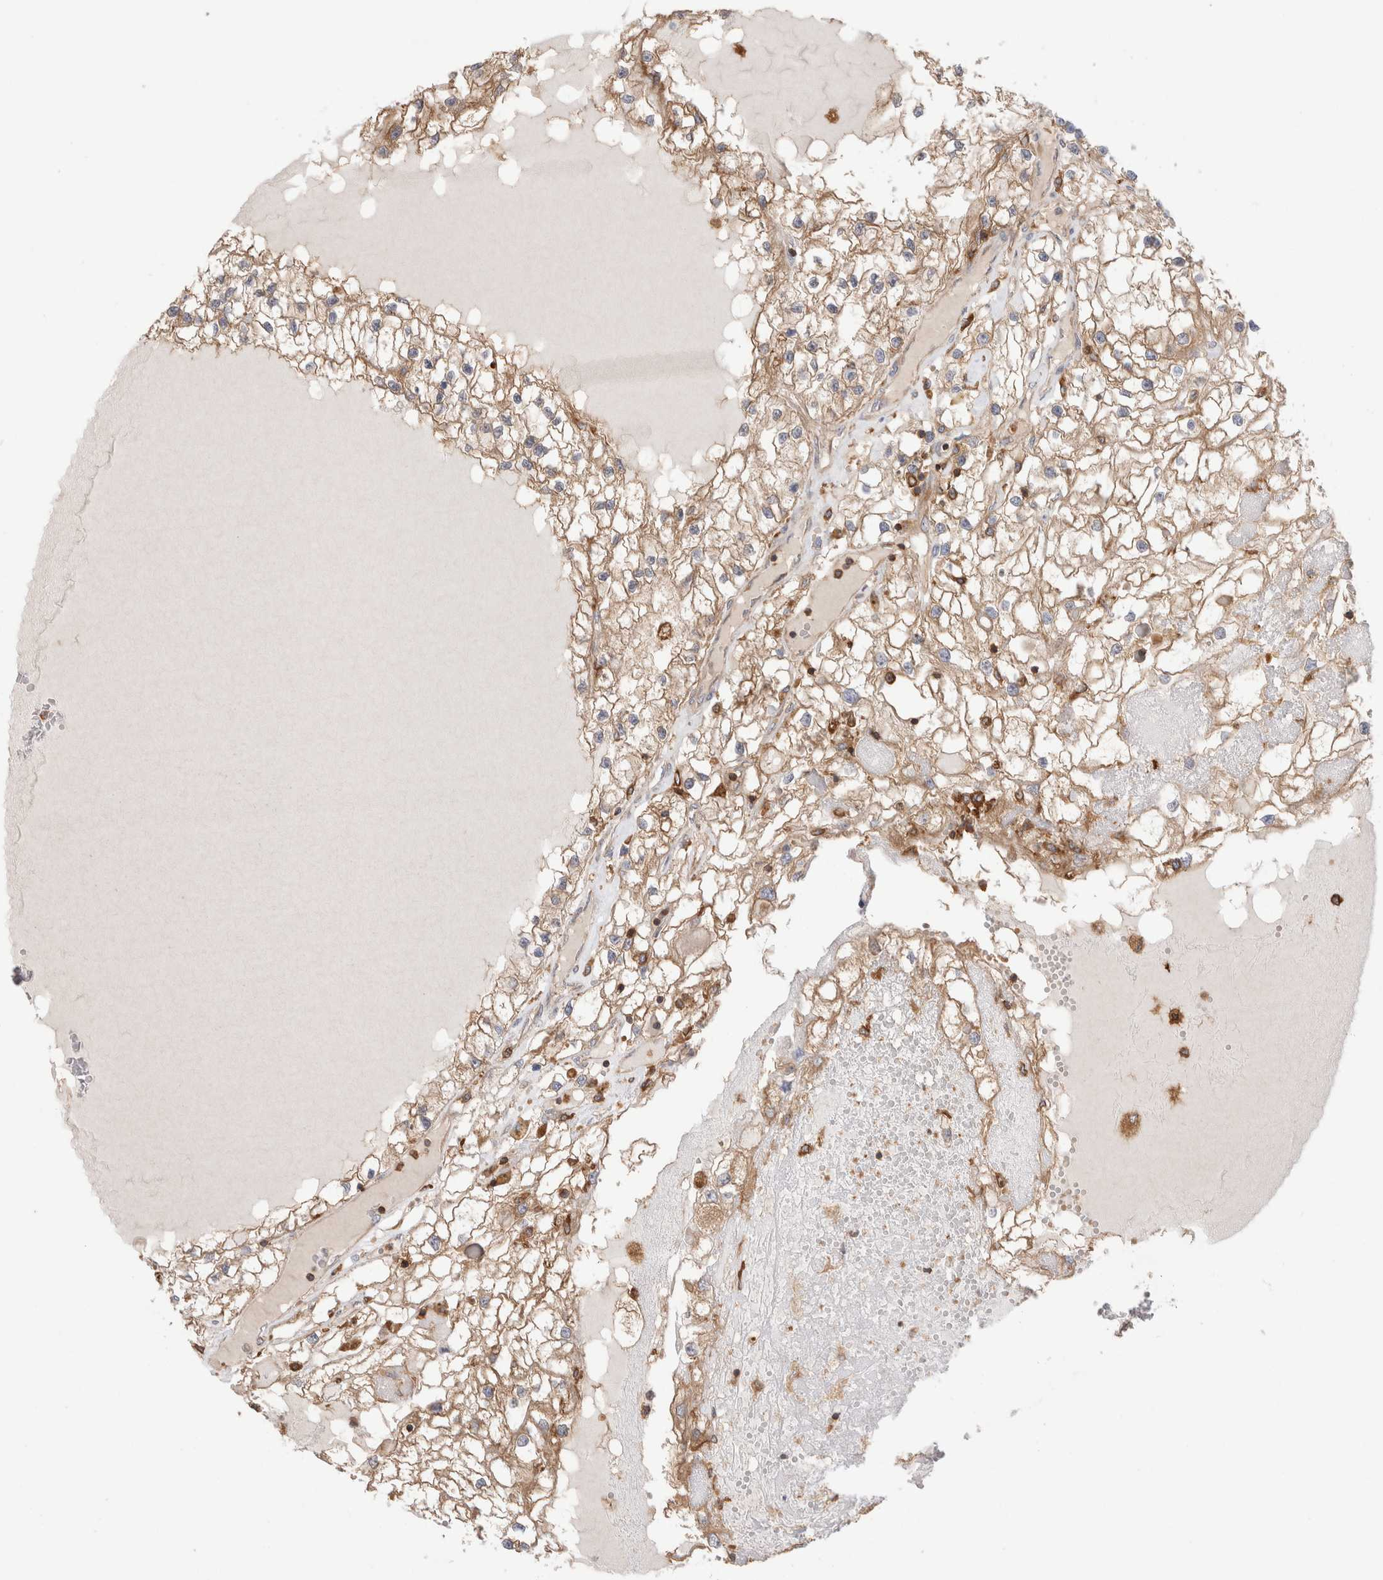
{"staining": {"intensity": "moderate", "quantity": ">75%", "location": "cytoplasmic/membranous"}, "tissue": "renal cancer", "cell_type": "Tumor cells", "image_type": "cancer", "snomed": [{"axis": "morphology", "description": "Adenocarcinoma, NOS"}, {"axis": "topography", "description": "Kidney"}], "caption": "Immunohistochemical staining of human adenocarcinoma (renal) displays medium levels of moderate cytoplasmic/membranous protein staining in approximately >75% of tumor cells. Nuclei are stained in blue.", "gene": "KLHL14", "patient": {"sex": "male", "age": 68}}